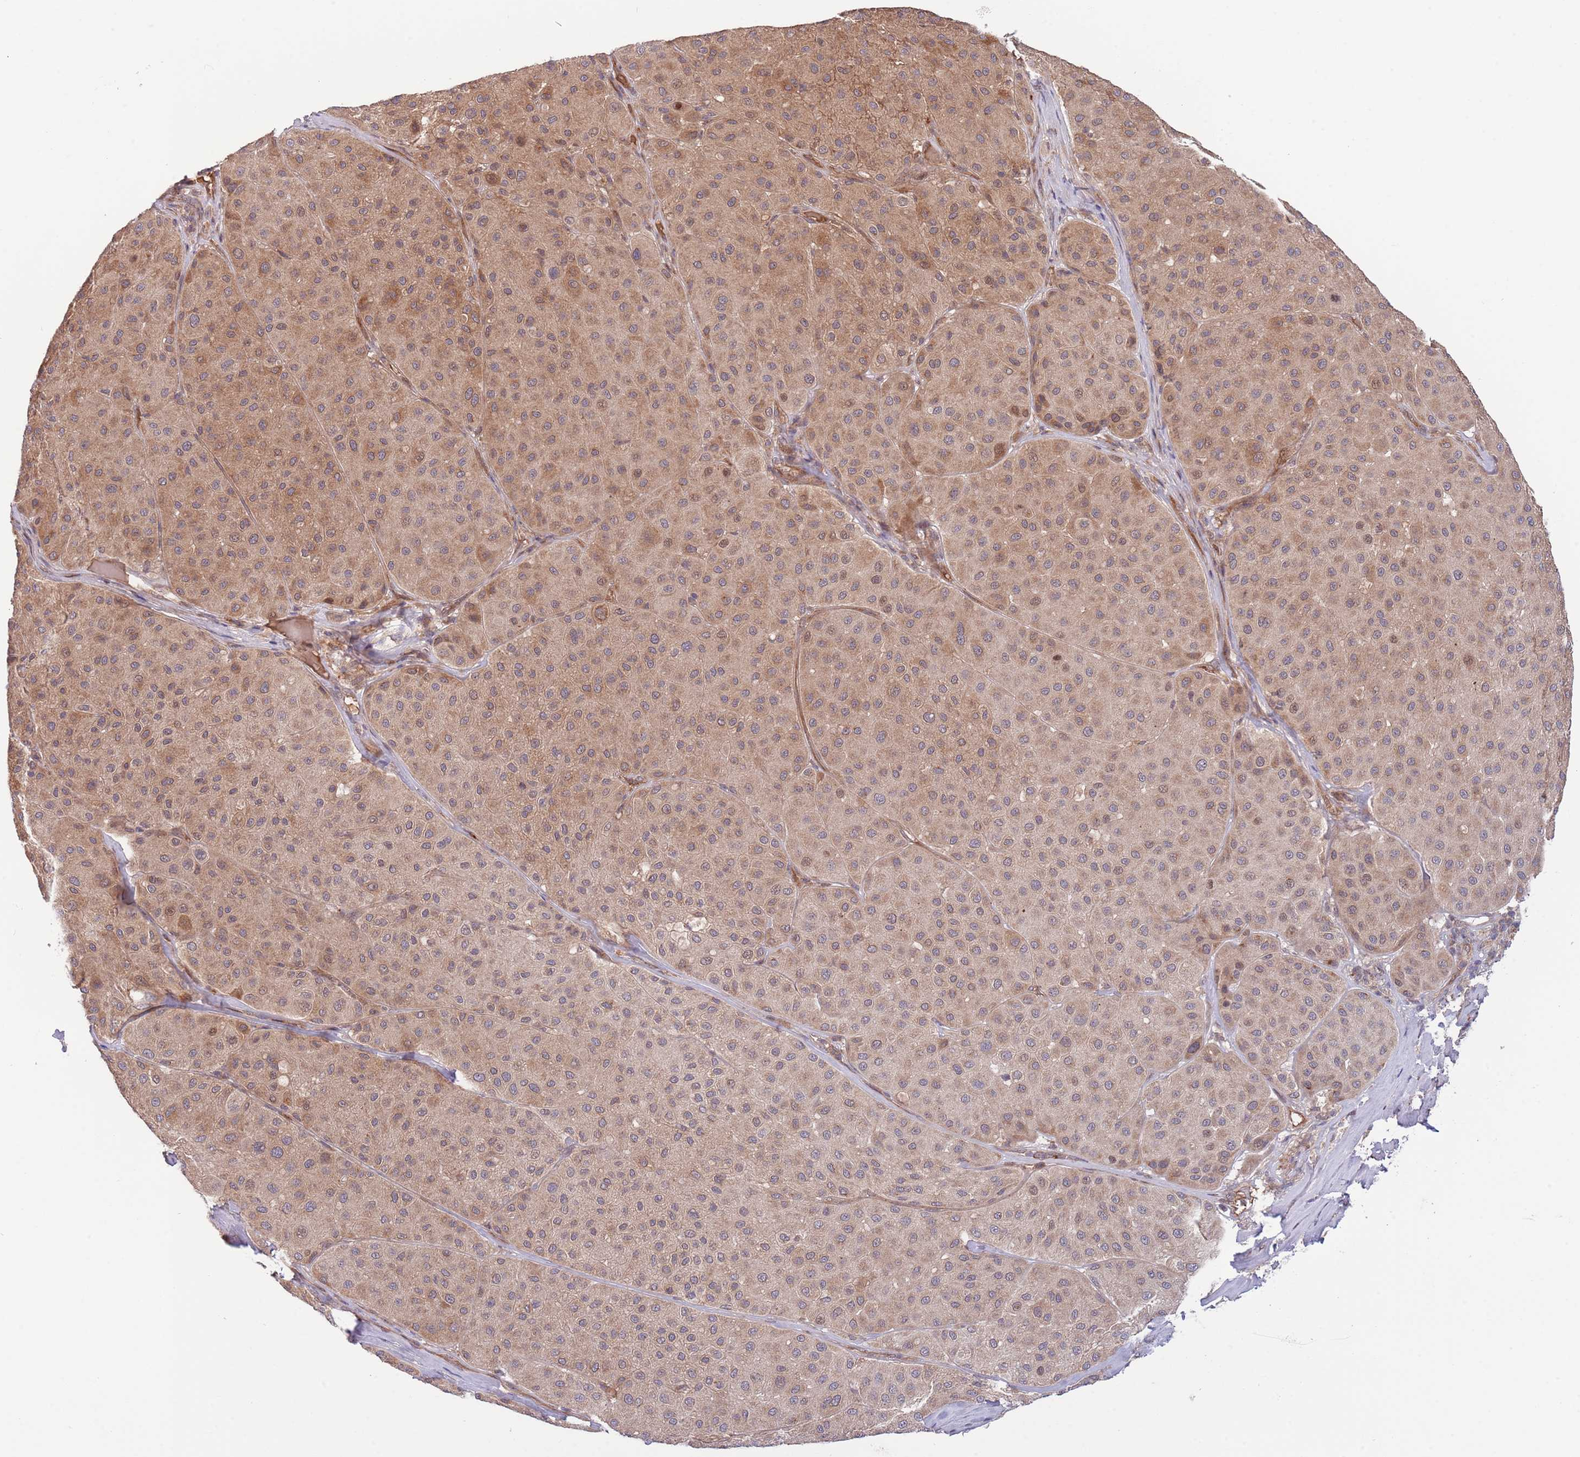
{"staining": {"intensity": "moderate", "quantity": "25%-75%", "location": "cytoplasmic/membranous"}, "tissue": "melanoma", "cell_type": "Tumor cells", "image_type": "cancer", "snomed": [{"axis": "morphology", "description": "Malignant melanoma, Metastatic site"}, {"axis": "topography", "description": "Smooth muscle"}], "caption": "IHC of human malignant melanoma (metastatic site) displays medium levels of moderate cytoplasmic/membranous expression in about 25%-75% of tumor cells. (brown staining indicates protein expression, while blue staining denotes nuclei).", "gene": "PRR16", "patient": {"sex": "male", "age": 41}}